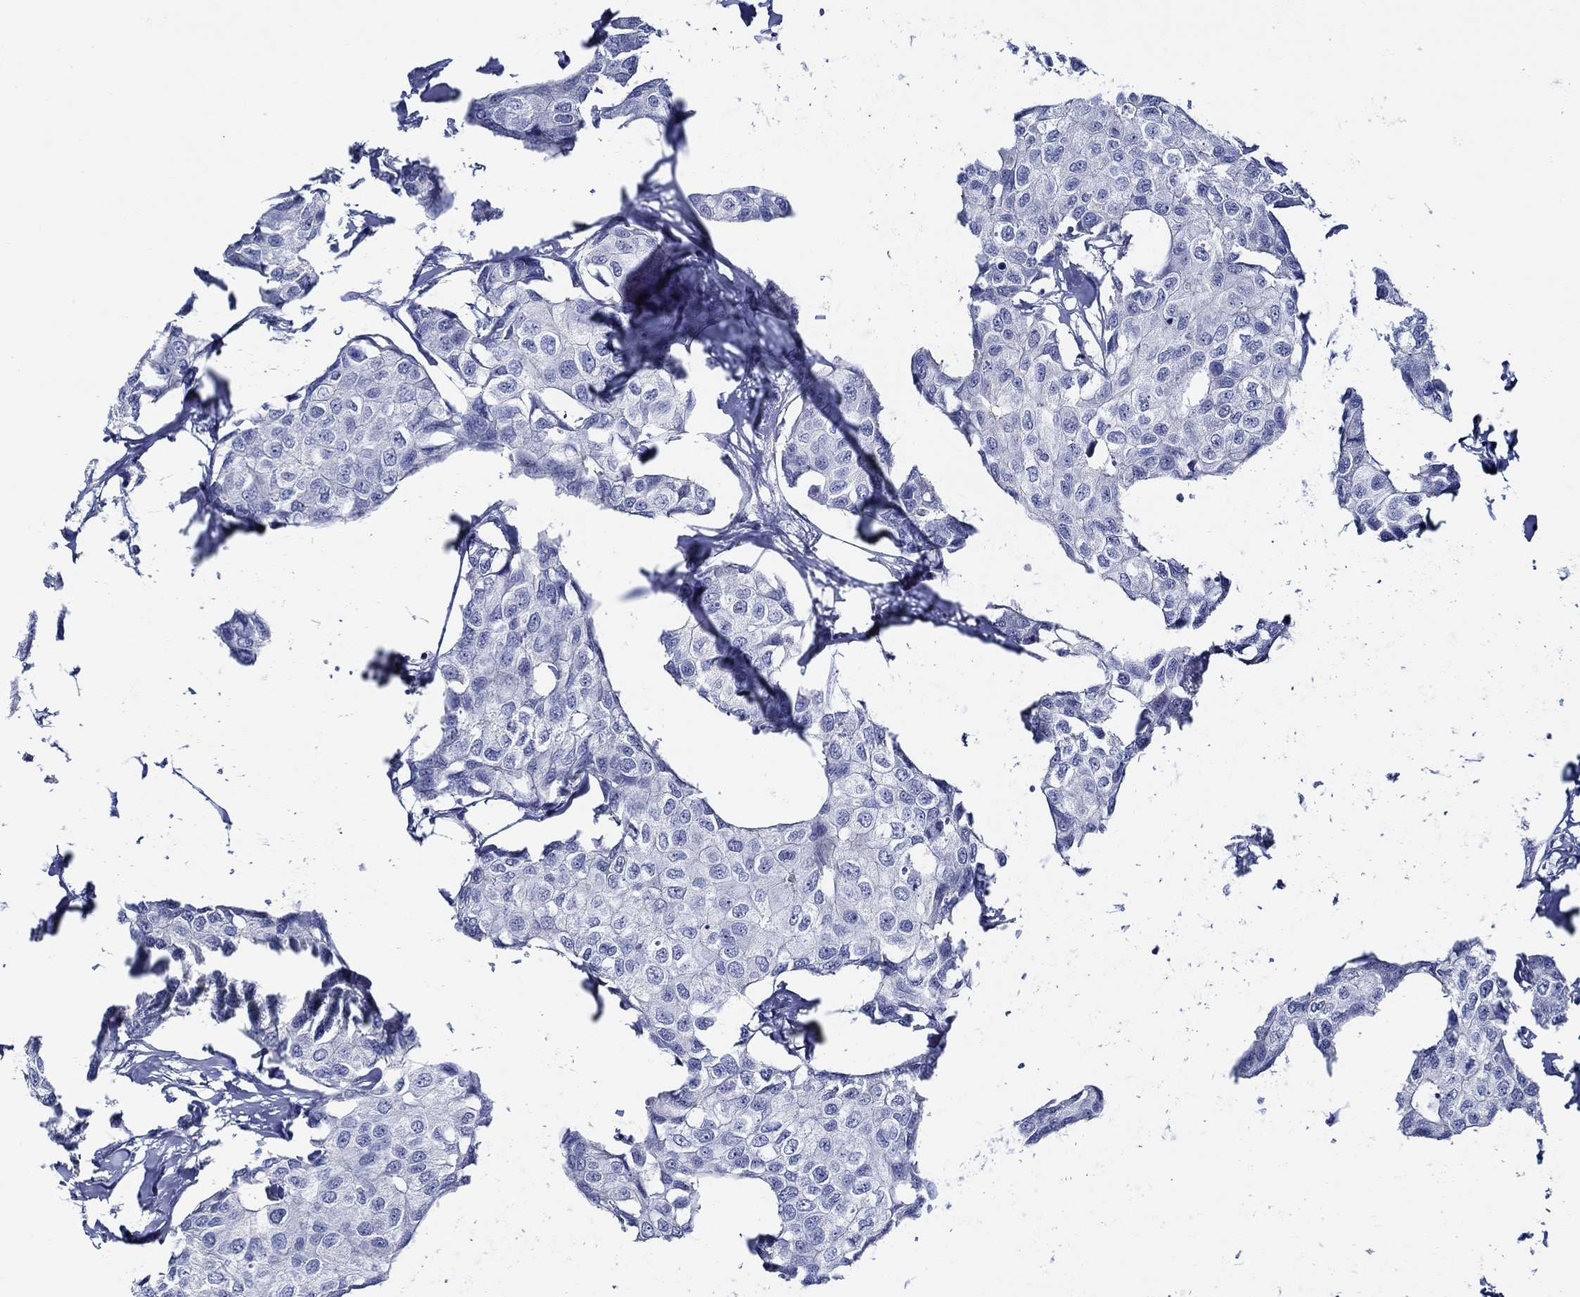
{"staining": {"intensity": "negative", "quantity": "none", "location": "none"}, "tissue": "breast cancer", "cell_type": "Tumor cells", "image_type": "cancer", "snomed": [{"axis": "morphology", "description": "Duct carcinoma"}, {"axis": "topography", "description": "Breast"}], "caption": "Tumor cells are negative for protein expression in human breast cancer (invasive ductal carcinoma).", "gene": "ALOX12", "patient": {"sex": "female", "age": 80}}